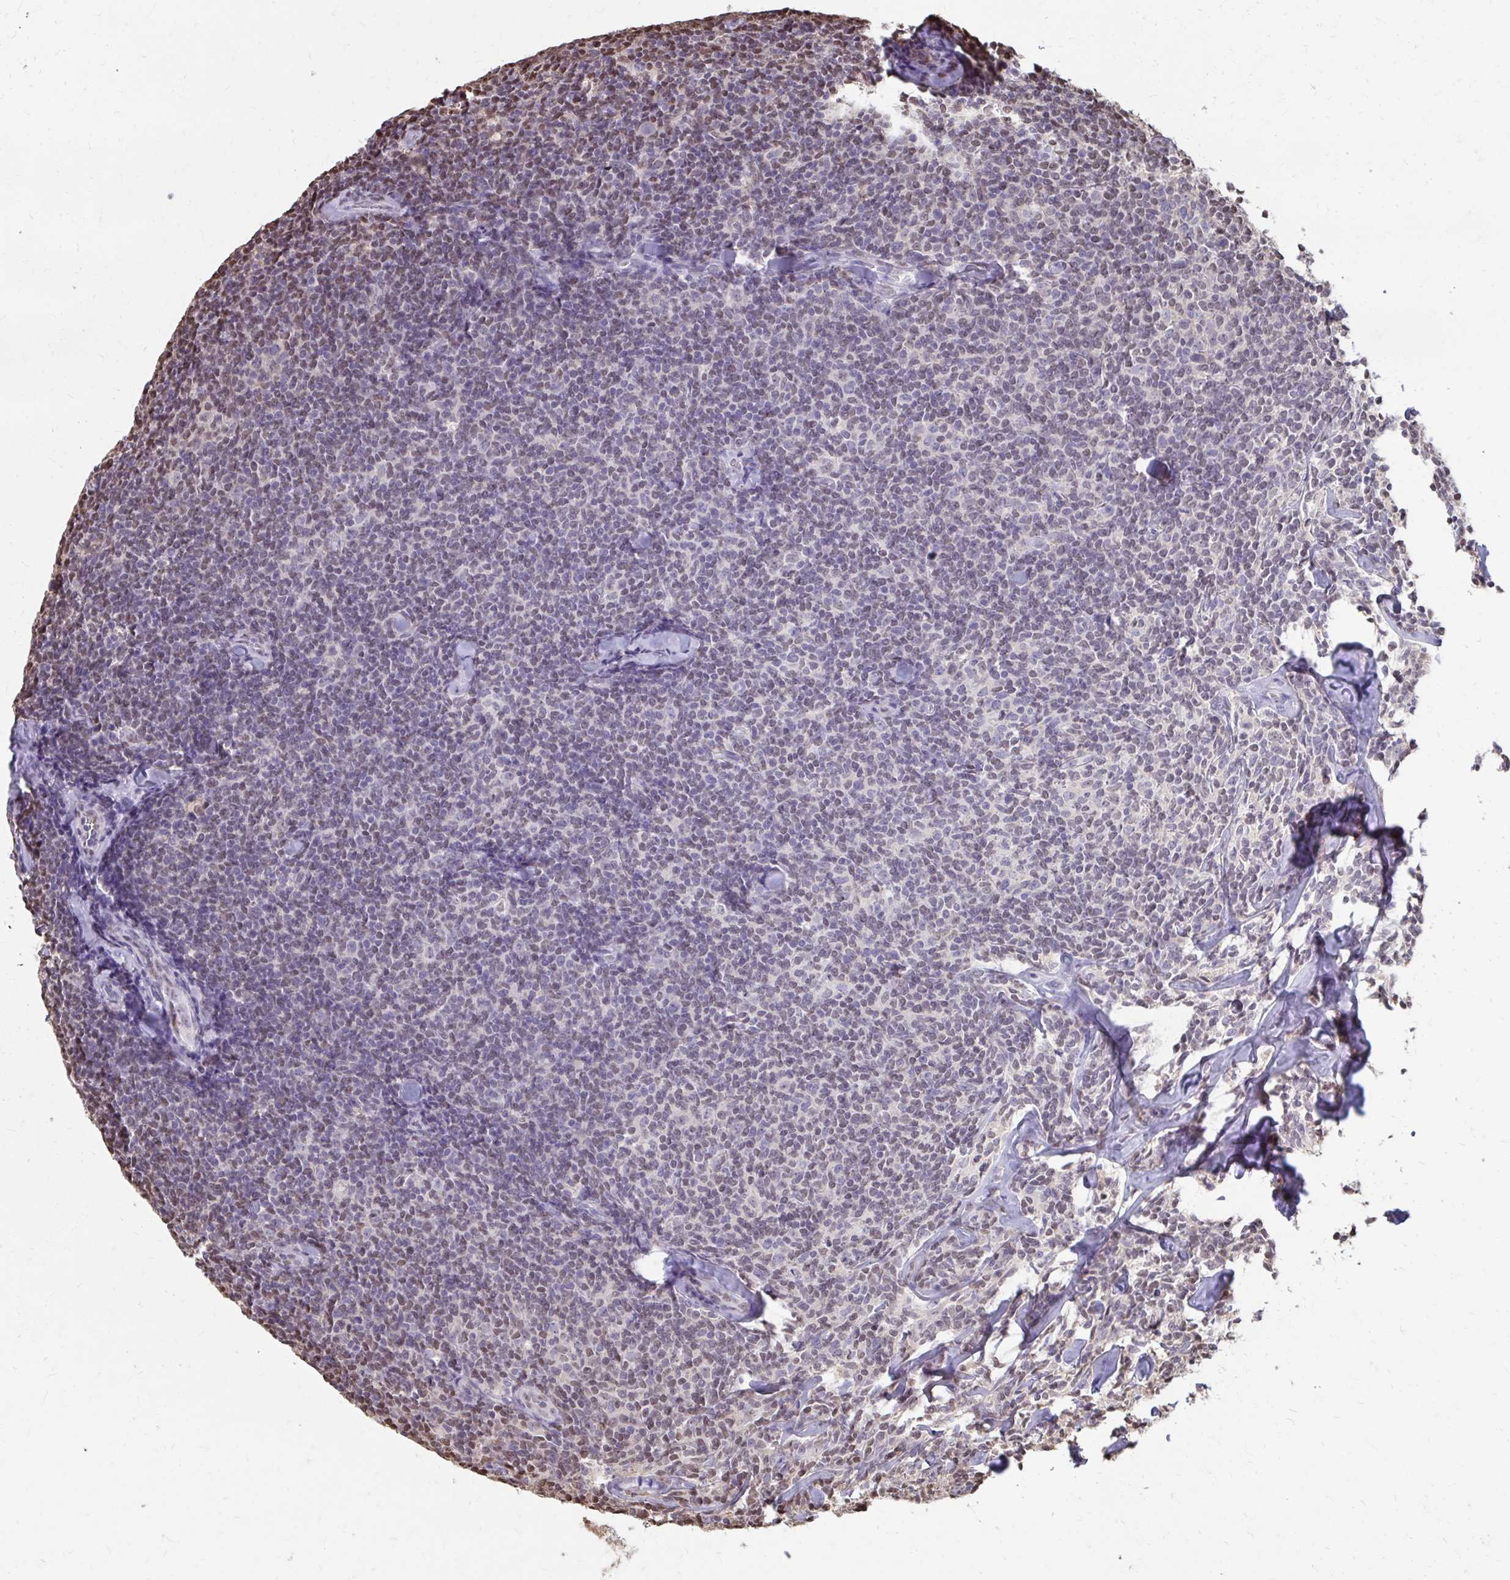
{"staining": {"intensity": "weak", "quantity": "<25%", "location": "nuclear"}, "tissue": "lymphoma", "cell_type": "Tumor cells", "image_type": "cancer", "snomed": [{"axis": "morphology", "description": "Malignant lymphoma, non-Hodgkin's type, Low grade"}, {"axis": "topography", "description": "Lymph node"}], "caption": "Tumor cells show no significant positivity in low-grade malignant lymphoma, non-Hodgkin's type.", "gene": "ING4", "patient": {"sex": "female", "age": 56}}